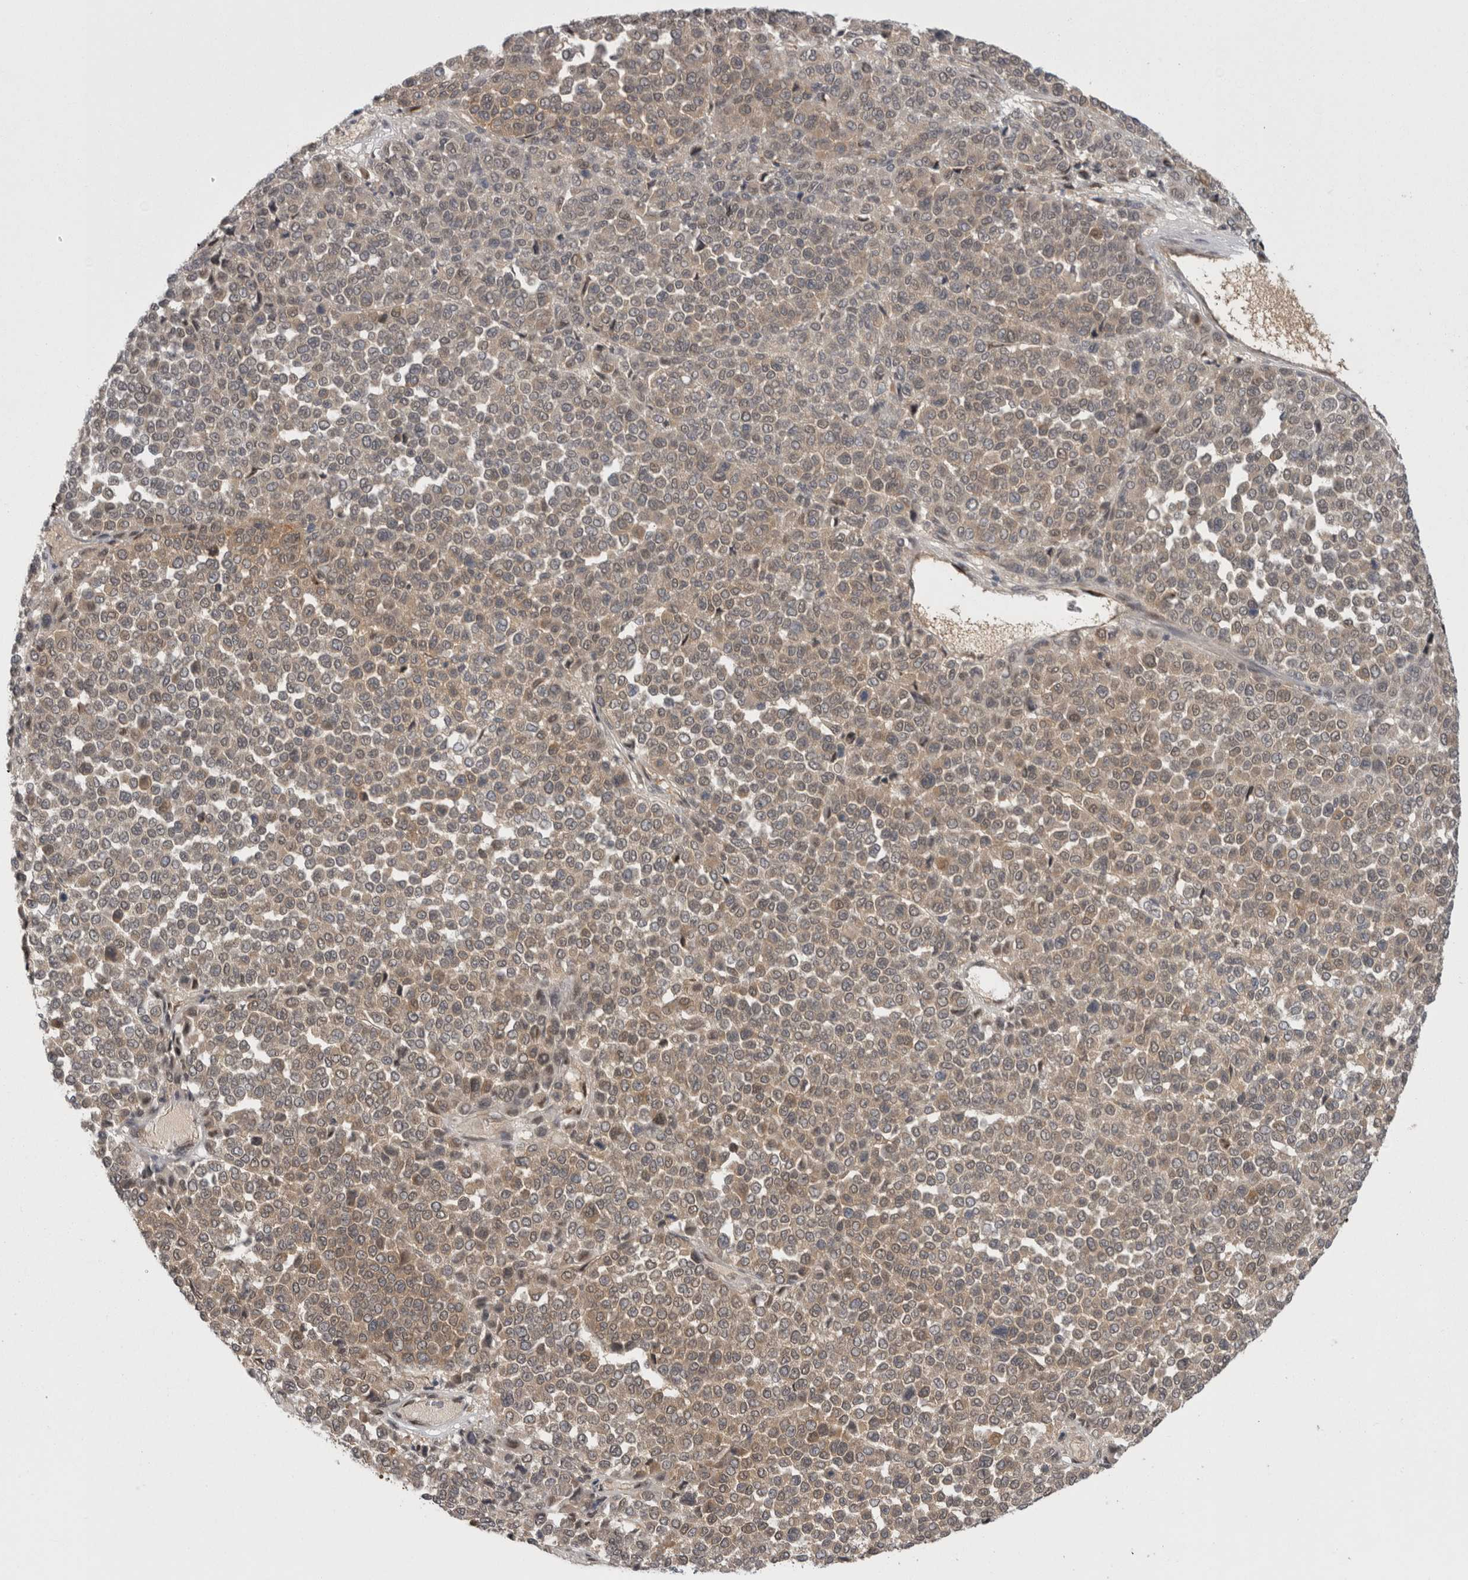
{"staining": {"intensity": "weak", "quantity": ">75%", "location": "cytoplasmic/membranous"}, "tissue": "melanoma", "cell_type": "Tumor cells", "image_type": "cancer", "snomed": [{"axis": "morphology", "description": "Malignant melanoma, Metastatic site"}, {"axis": "topography", "description": "Pancreas"}], "caption": "Immunohistochemical staining of melanoma demonstrates low levels of weak cytoplasmic/membranous expression in about >75% of tumor cells. Ihc stains the protein in brown and the nuclei are stained blue.", "gene": "PSMB2", "patient": {"sex": "female", "age": 30}}